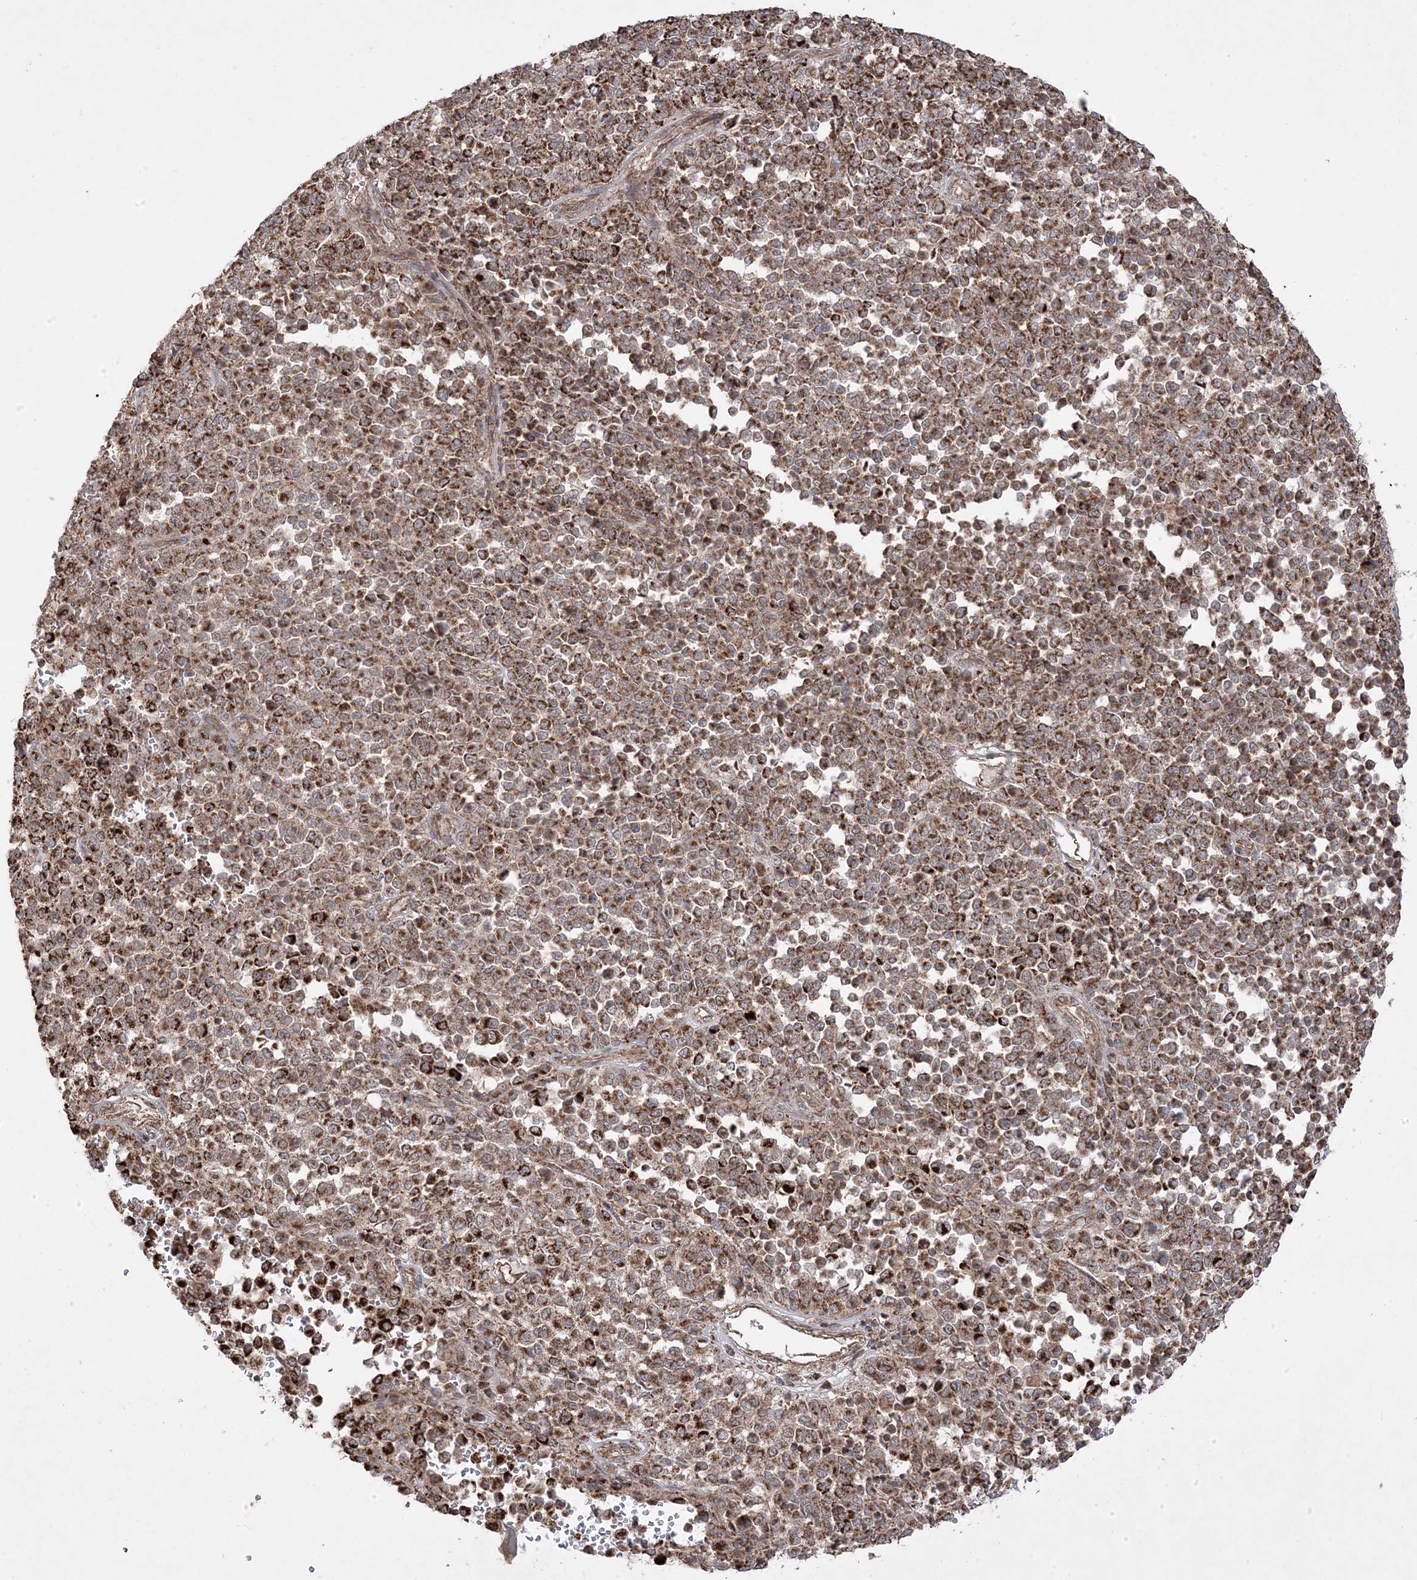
{"staining": {"intensity": "strong", "quantity": ">75%", "location": "cytoplasmic/membranous"}, "tissue": "melanoma", "cell_type": "Tumor cells", "image_type": "cancer", "snomed": [{"axis": "morphology", "description": "Malignant melanoma, Metastatic site"}, {"axis": "topography", "description": "Pancreas"}], "caption": "Human malignant melanoma (metastatic site) stained with a brown dye reveals strong cytoplasmic/membranous positive expression in approximately >75% of tumor cells.", "gene": "CLUAP1", "patient": {"sex": "female", "age": 30}}